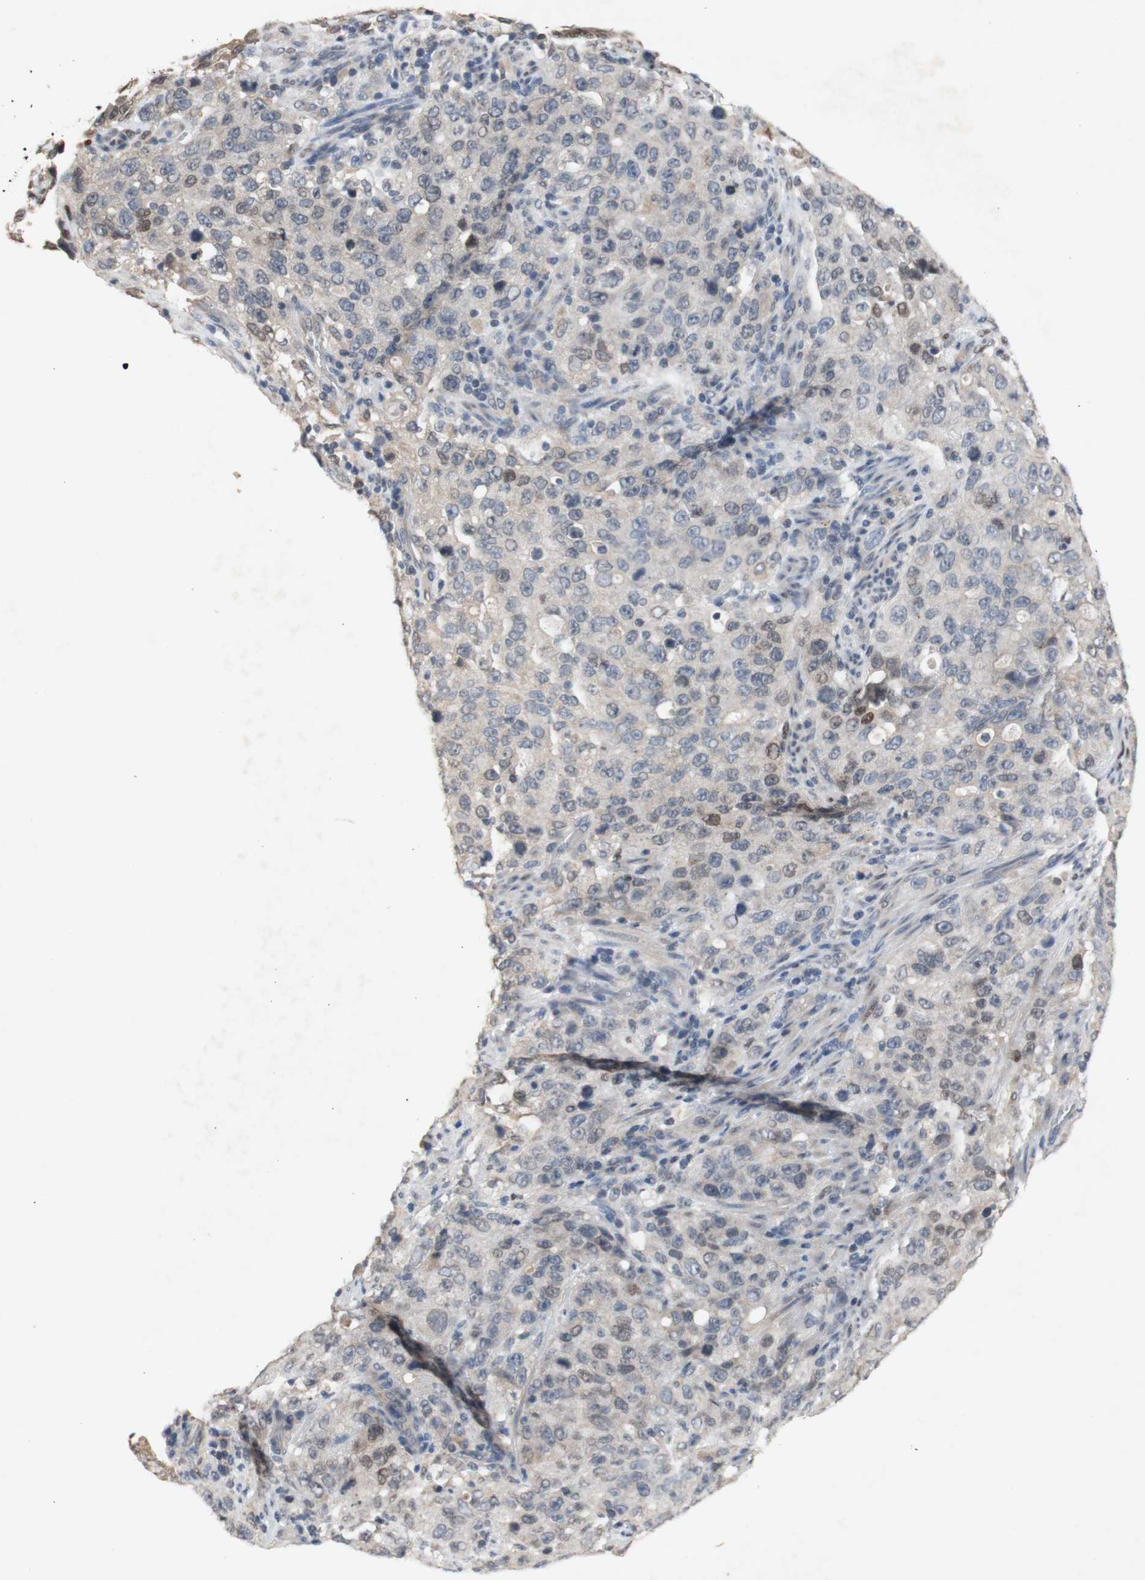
{"staining": {"intensity": "negative", "quantity": "none", "location": "none"}, "tissue": "stomach cancer", "cell_type": "Tumor cells", "image_type": "cancer", "snomed": [{"axis": "morphology", "description": "Normal tissue, NOS"}, {"axis": "morphology", "description": "Adenocarcinoma, NOS"}, {"axis": "topography", "description": "Stomach"}], "caption": "Image shows no significant protein expression in tumor cells of stomach adenocarcinoma.", "gene": "FOSB", "patient": {"sex": "male", "age": 48}}